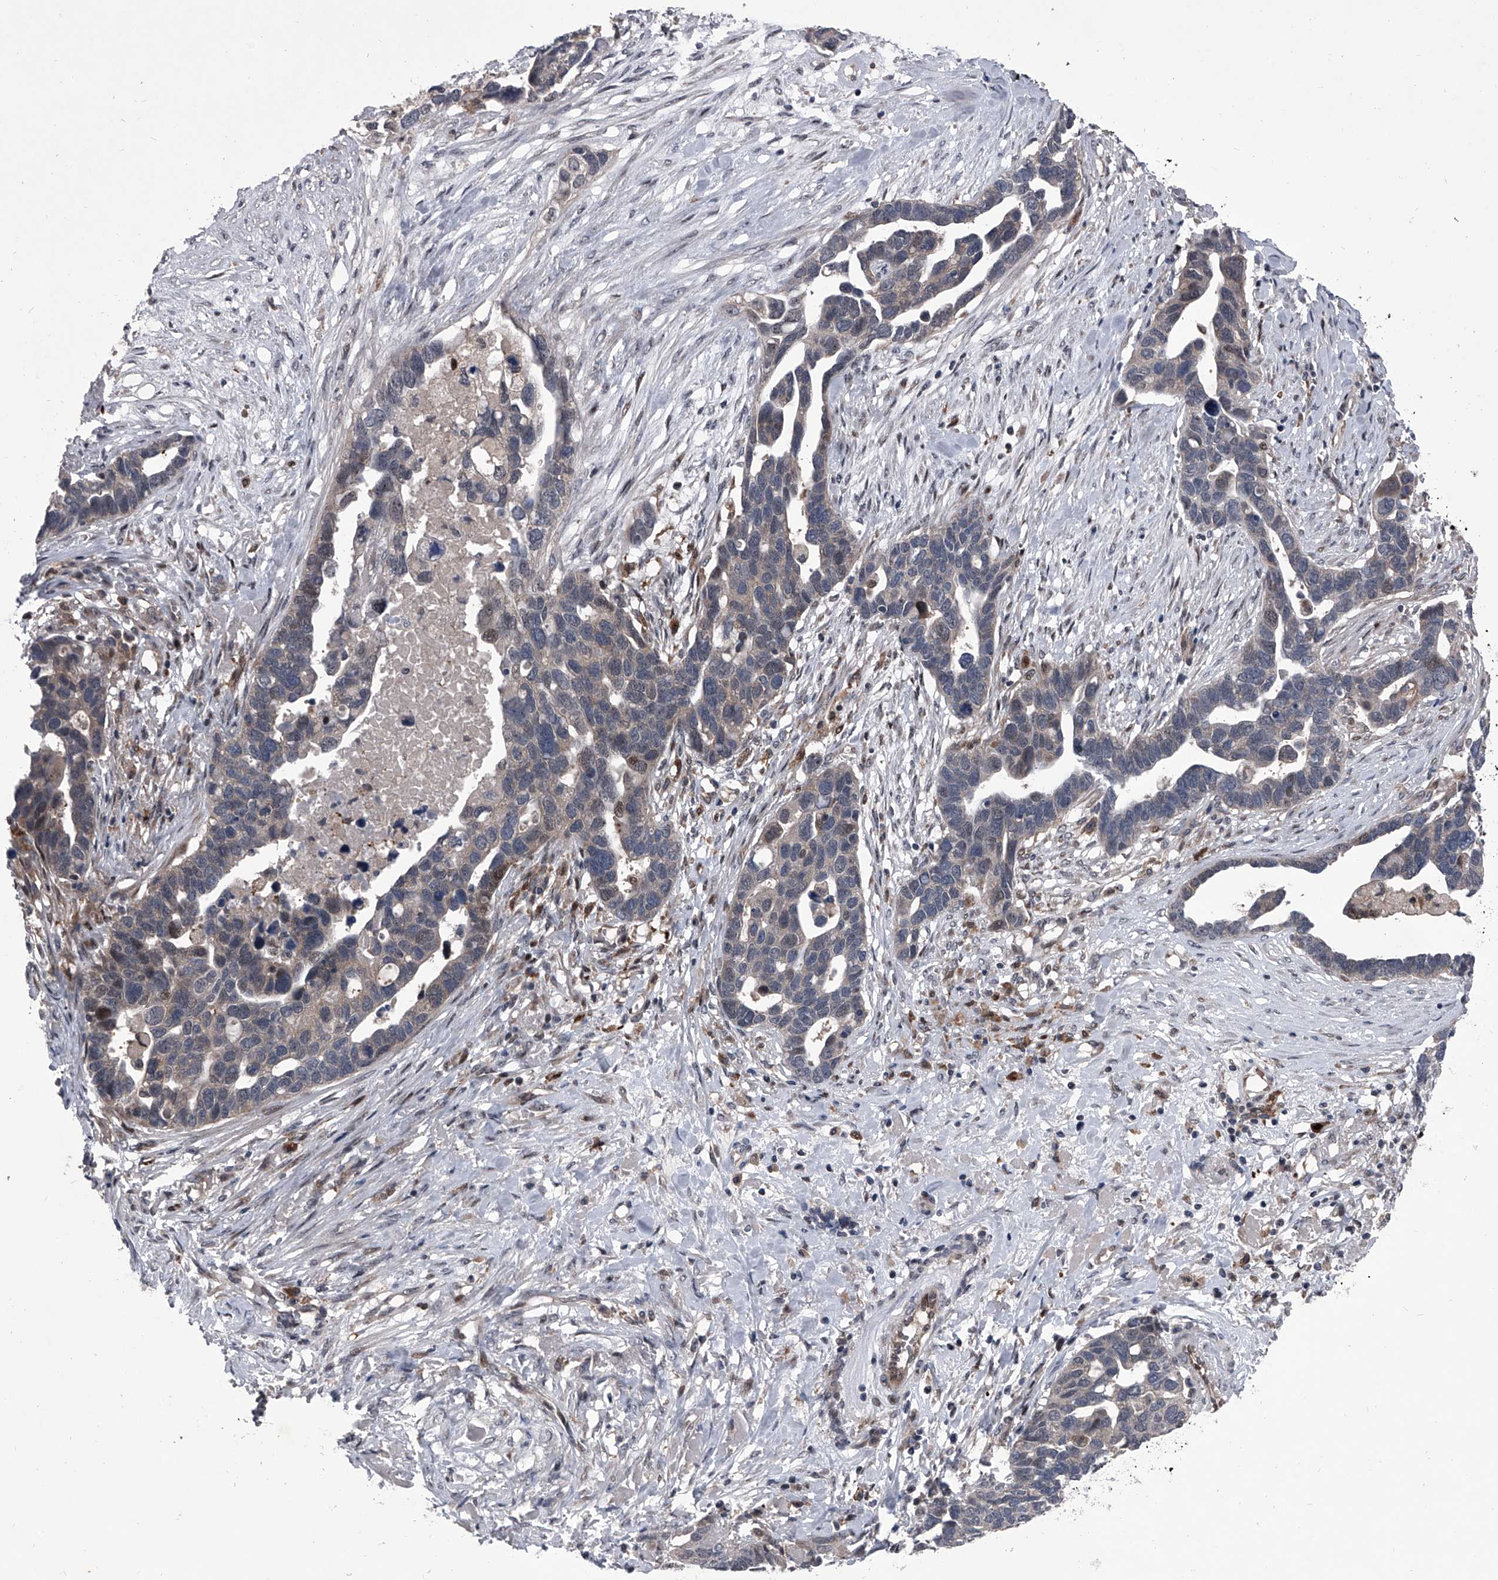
{"staining": {"intensity": "weak", "quantity": "25%-75%", "location": "cytoplasmic/membranous"}, "tissue": "ovarian cancer", "cell_type": "Tumor cells", "image_type": "cancer", "snomed": [{"axis": "morphology", "description": "Cystadenocarcinoma, serous, NOS"}, {"axis": "topography", "description": "Ovary"}], "caption": "This is an image of IHC staining of ovarian serous cystadenocarcinoma, which shows weak positivity in the cytoplasmic/membranous of tumor cells.", "gene": "ELK4", "patient": {"sex": "female", "age": 54}}